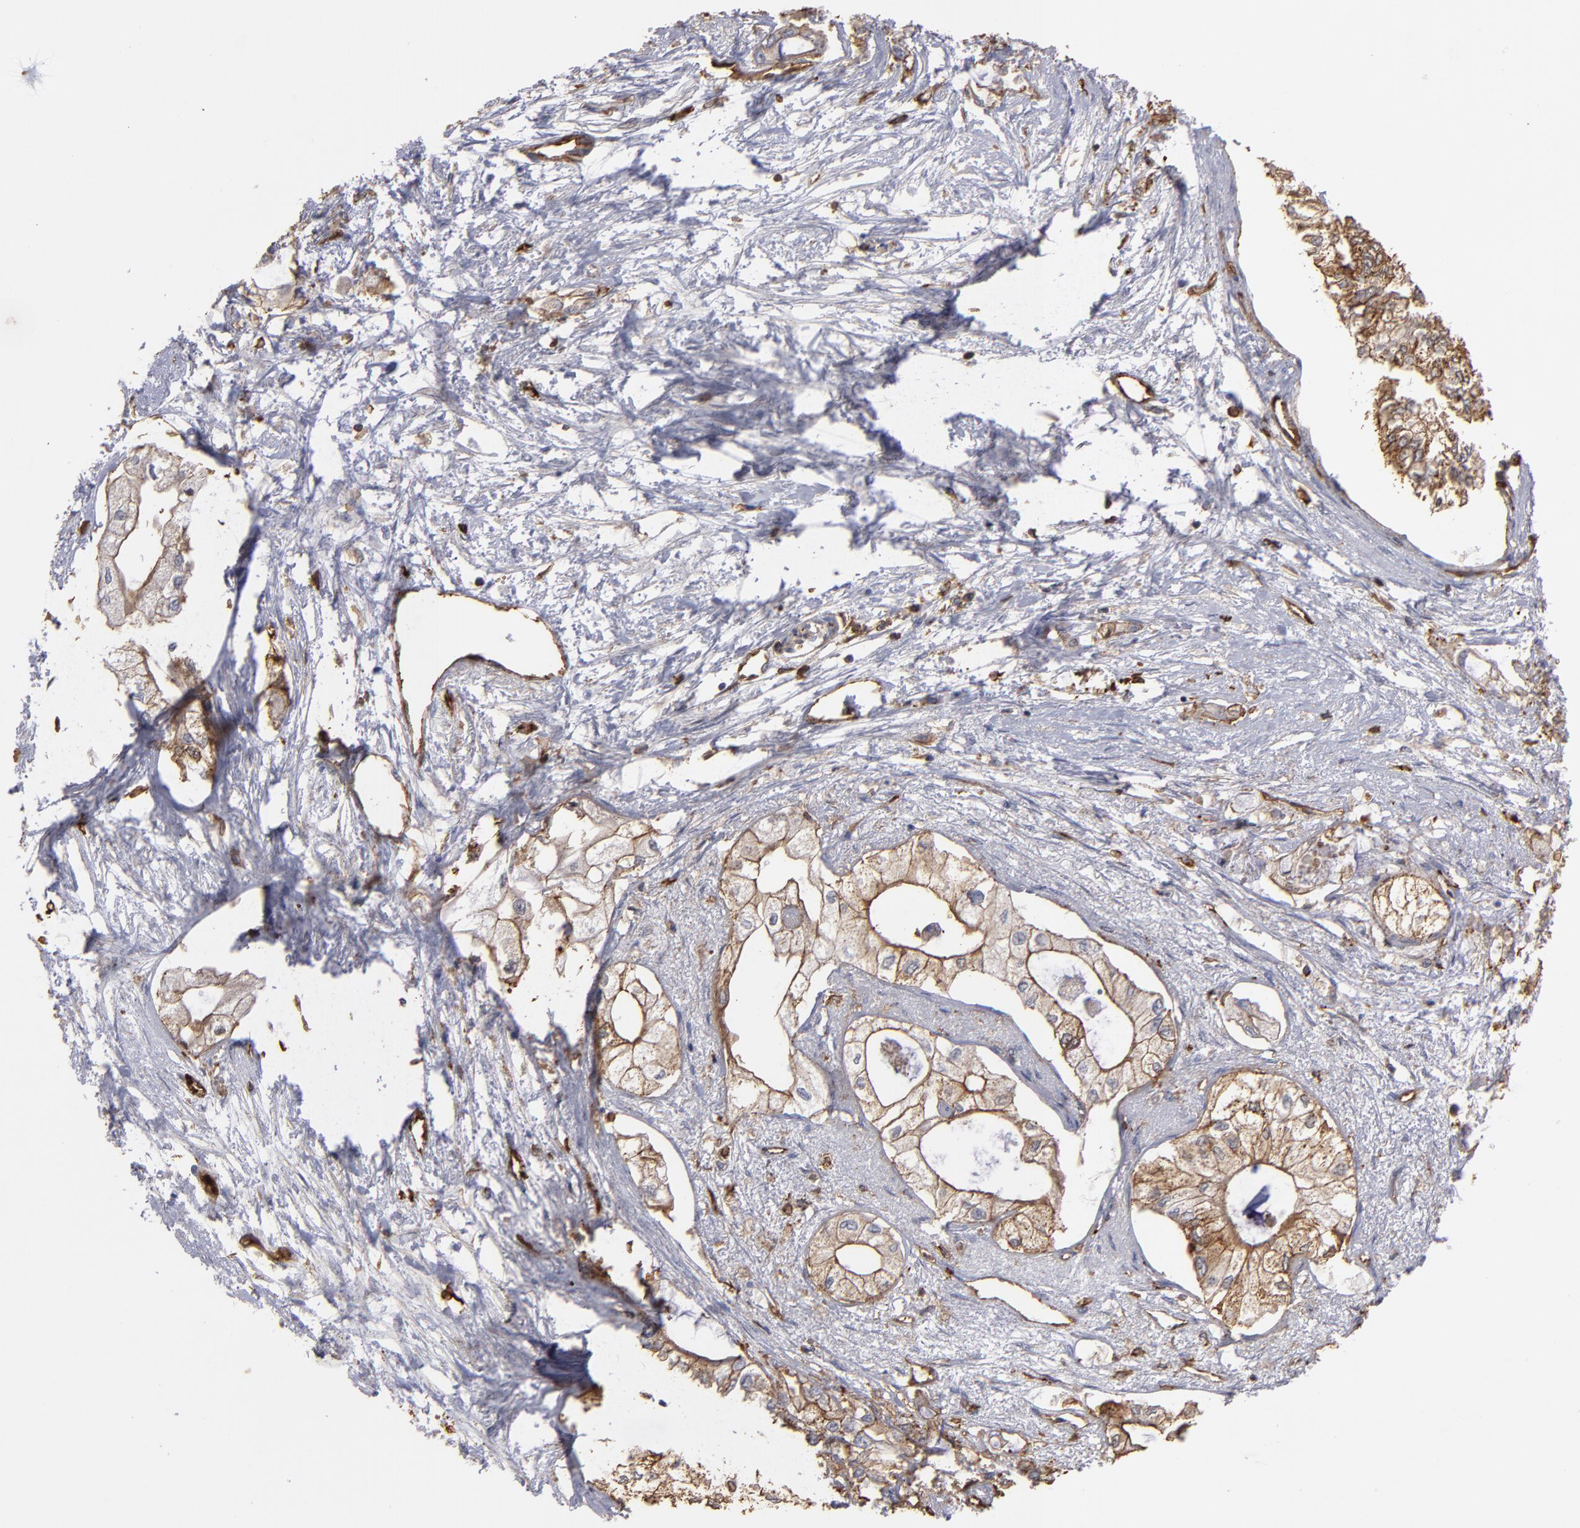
{"staining": {"intensity": "weak", "quantity": ">75%", "location": "cytoplasmic/membranous"}, "tissue": "pancreatic cancer", "cell_type": "Tumor cells", "image_type": "cancer", "snomed": [{"axis": "morphology", "description": "Adenocarcinoma, NOS"}, {"axis": "topography", "description": "Pancreas"}], "caption": "This is a photomicrograph of IHC staining of pancreatic cancer, which shows weak expression in the cytoplasmic/membranous of tumor cells.", "gene": "ACTN4", "patient": {"sex": "male", "age": 79}}